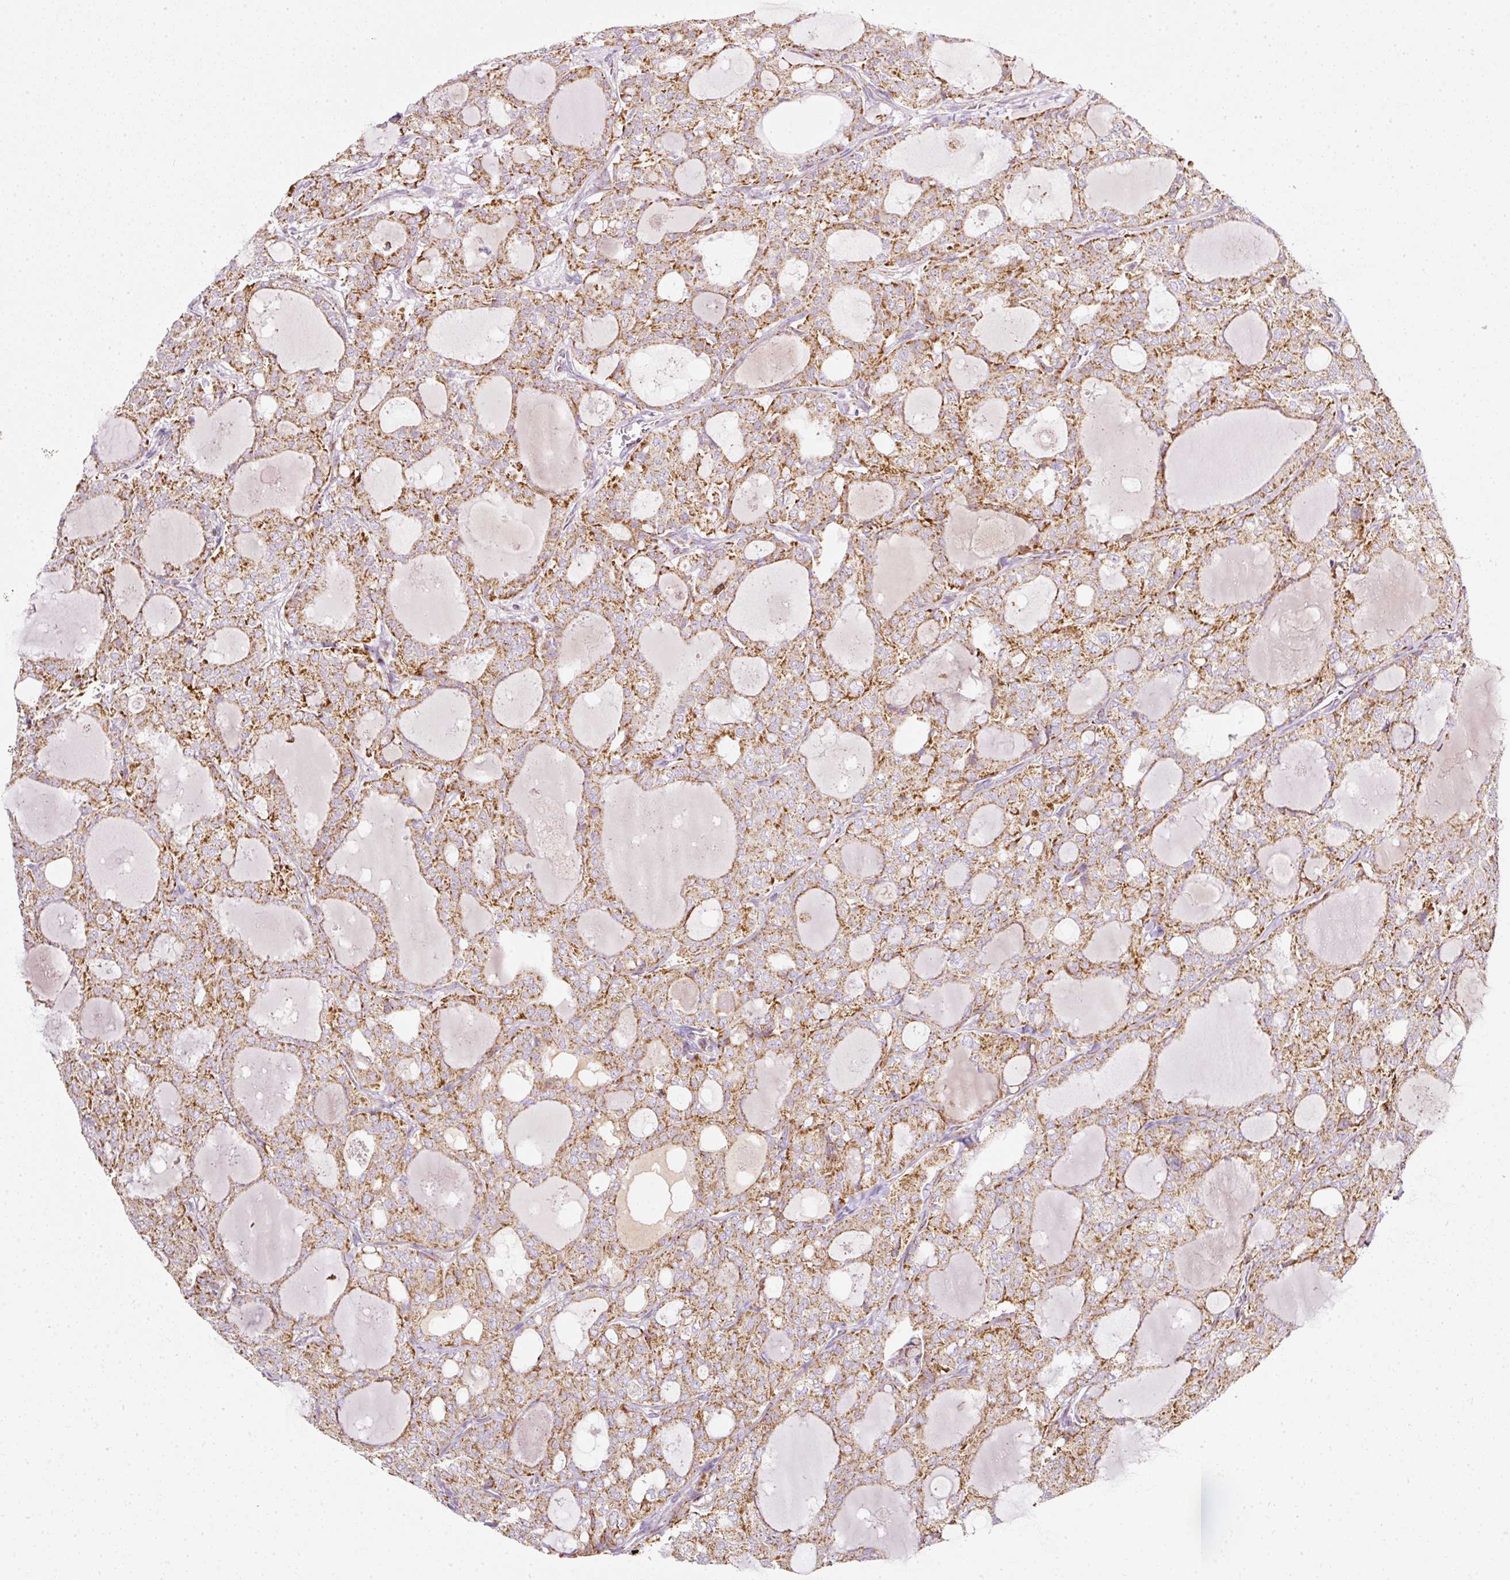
{"staining": {"intensity": "moderate", "quantity": ">75%", "location": "cytoplasmic/membranous"}, "tissue": "thyroid cancer", "cell_type": "Tumor cells", "image_type": "cancer", "snomed": [{"axis": "morphology", "description": "Follicular adenoma carcinoma, NOS"}, {"axis": "topography", "description": "Thyroid gland"}], "caption": "The immunohistochemical stain shows moderate cytoplasmic/membranous staining in tumor cells of thyroid follicular adenoma carcinoma tissue.", "gene": "SDHA", "patient": {"sex": "male", "age": 75}}